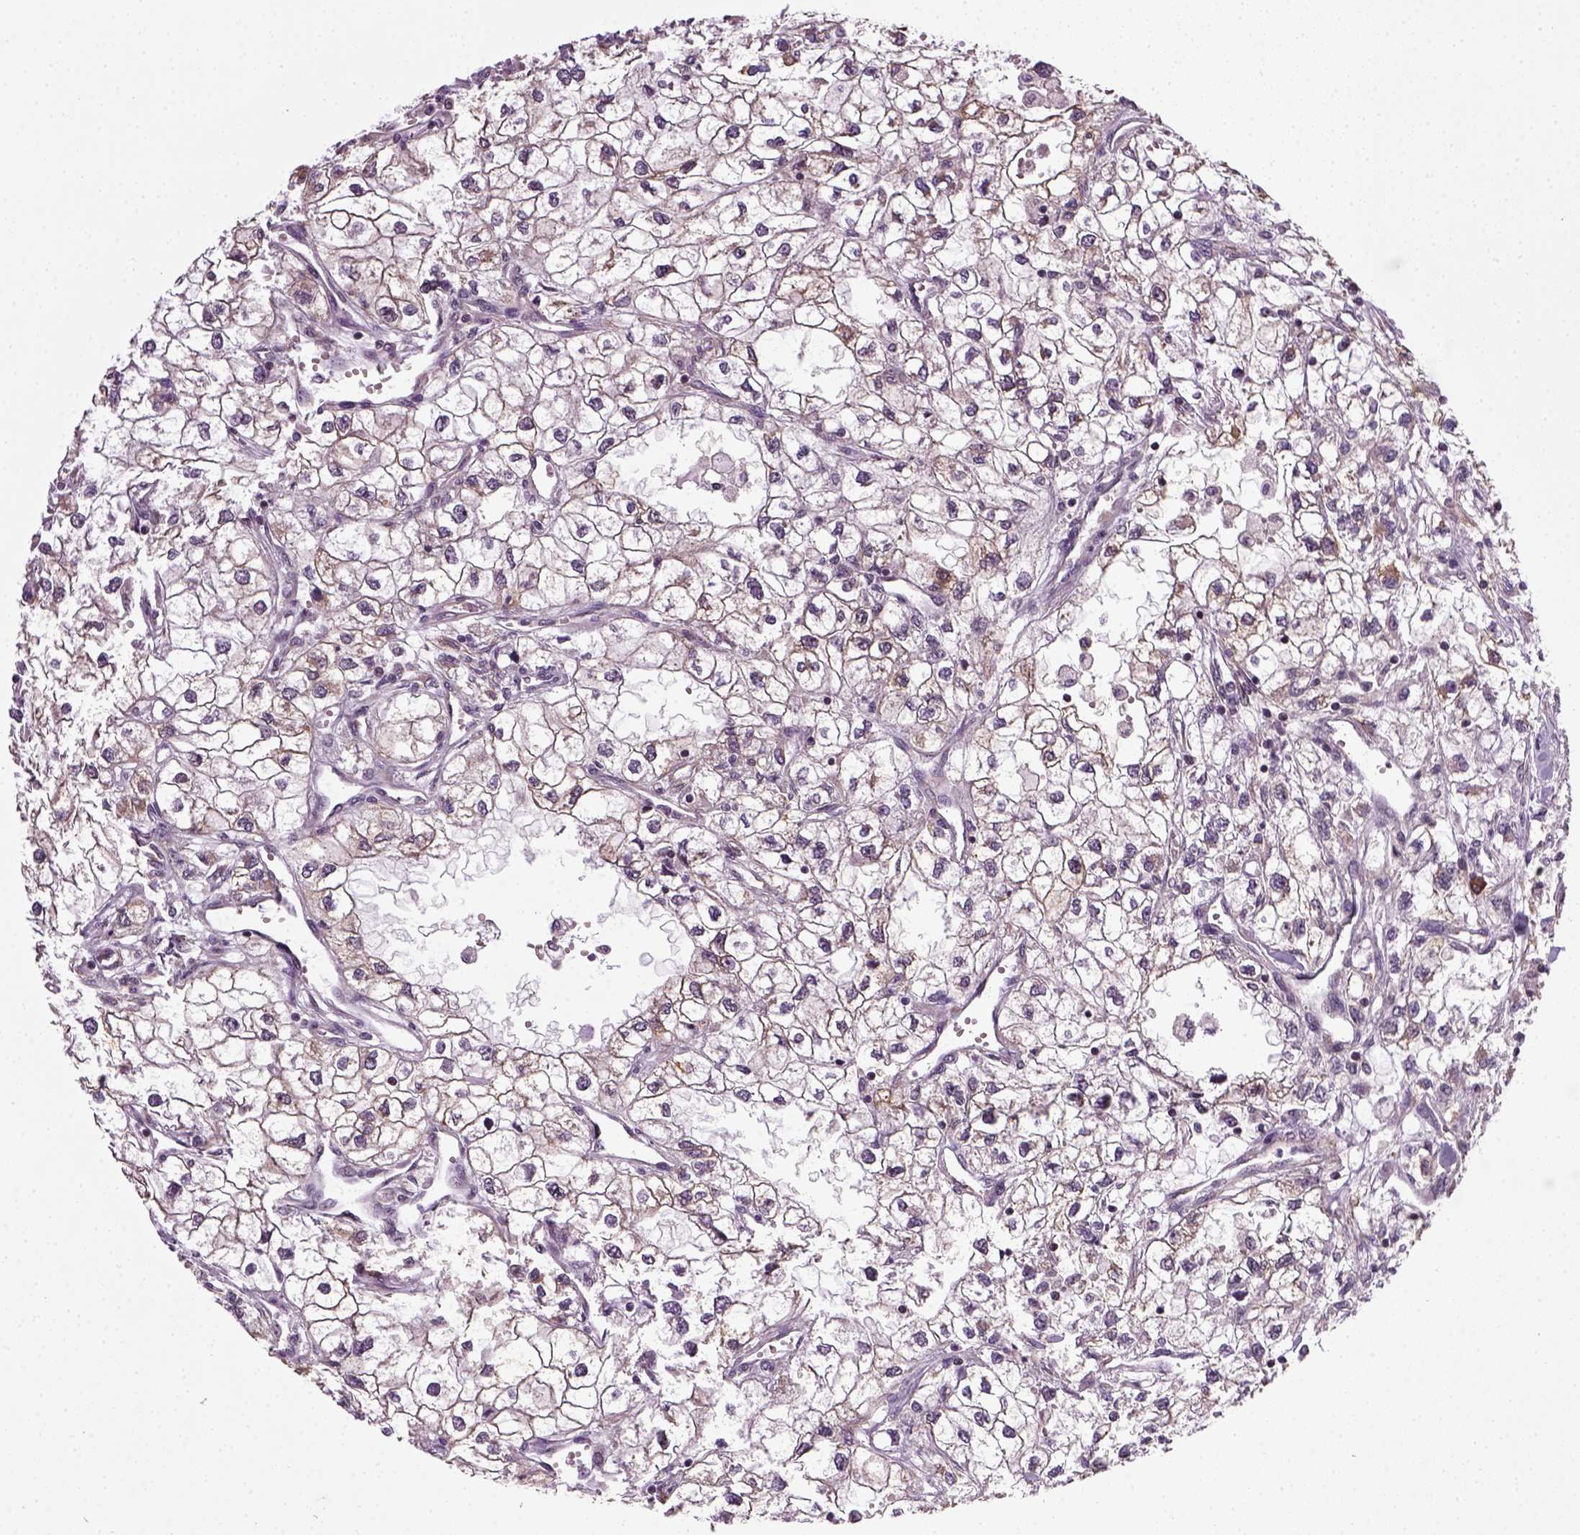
{"staining": {"intensity": "moderate", "quantity": "25%-75%", "location": "cytoplasmic/membranous"}, "tissue": "renal cancer", "cell_type": "Tumor cells", "image_type": "cancer", "snomed": [{"axis": "morphology", "description": "Adenocarcinoma, NOS"}, {"axis": "topography", "description": "Kidney"}], "caption": "There is medium levels of moderate cytoplasmic/membranous staining in tumor cells of adenocarcinoma (renal), as demonstrated by immunohistochemical staining (brown color).", "gene": "TPRG1", "patient": {"sex": "male", "age": 59}}